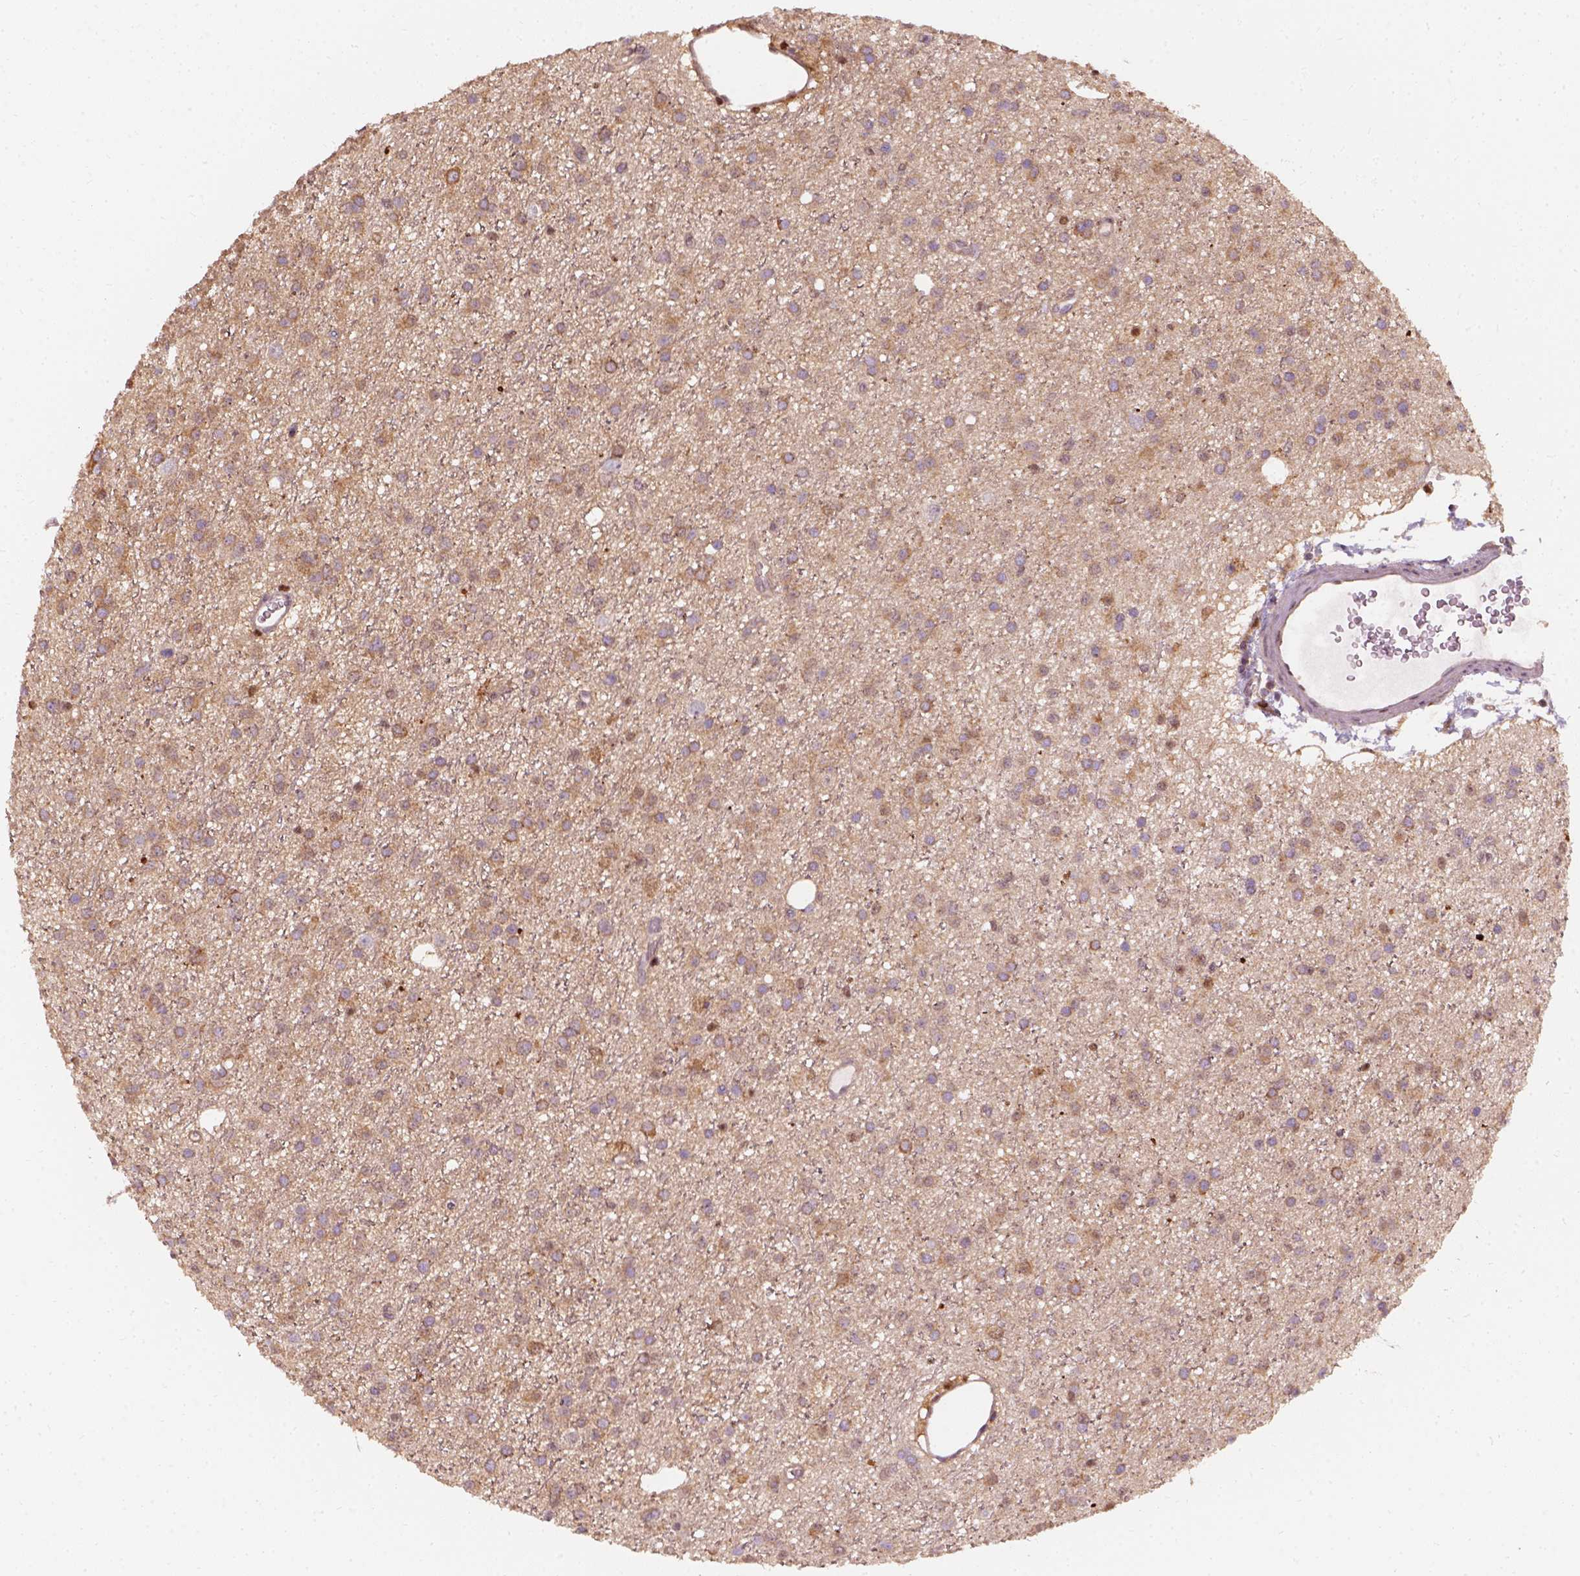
{"staining": {"intensity": "moderate", "quantity": "25%-75%", "location": "cytoplasmic/membranous"}, "tissue": "glioma", "cell_type": "Tumor cells", "image_type": "cancer", "snomed": [{"axis": "morphology", "description": "Glioma, malignant, Low grade"}, {"axis": "topography", "description": "Brain"}], "caption": "This micrograph exhibits glioma stained with IHC to label a protein in brown. The cytoplasmic/membranous of tumor cells show moderate positivity for the protein. Nuclei are counter-stained blue.", "gene": "SQSTM1", "patient": {"sex": "male", "age": 27}}